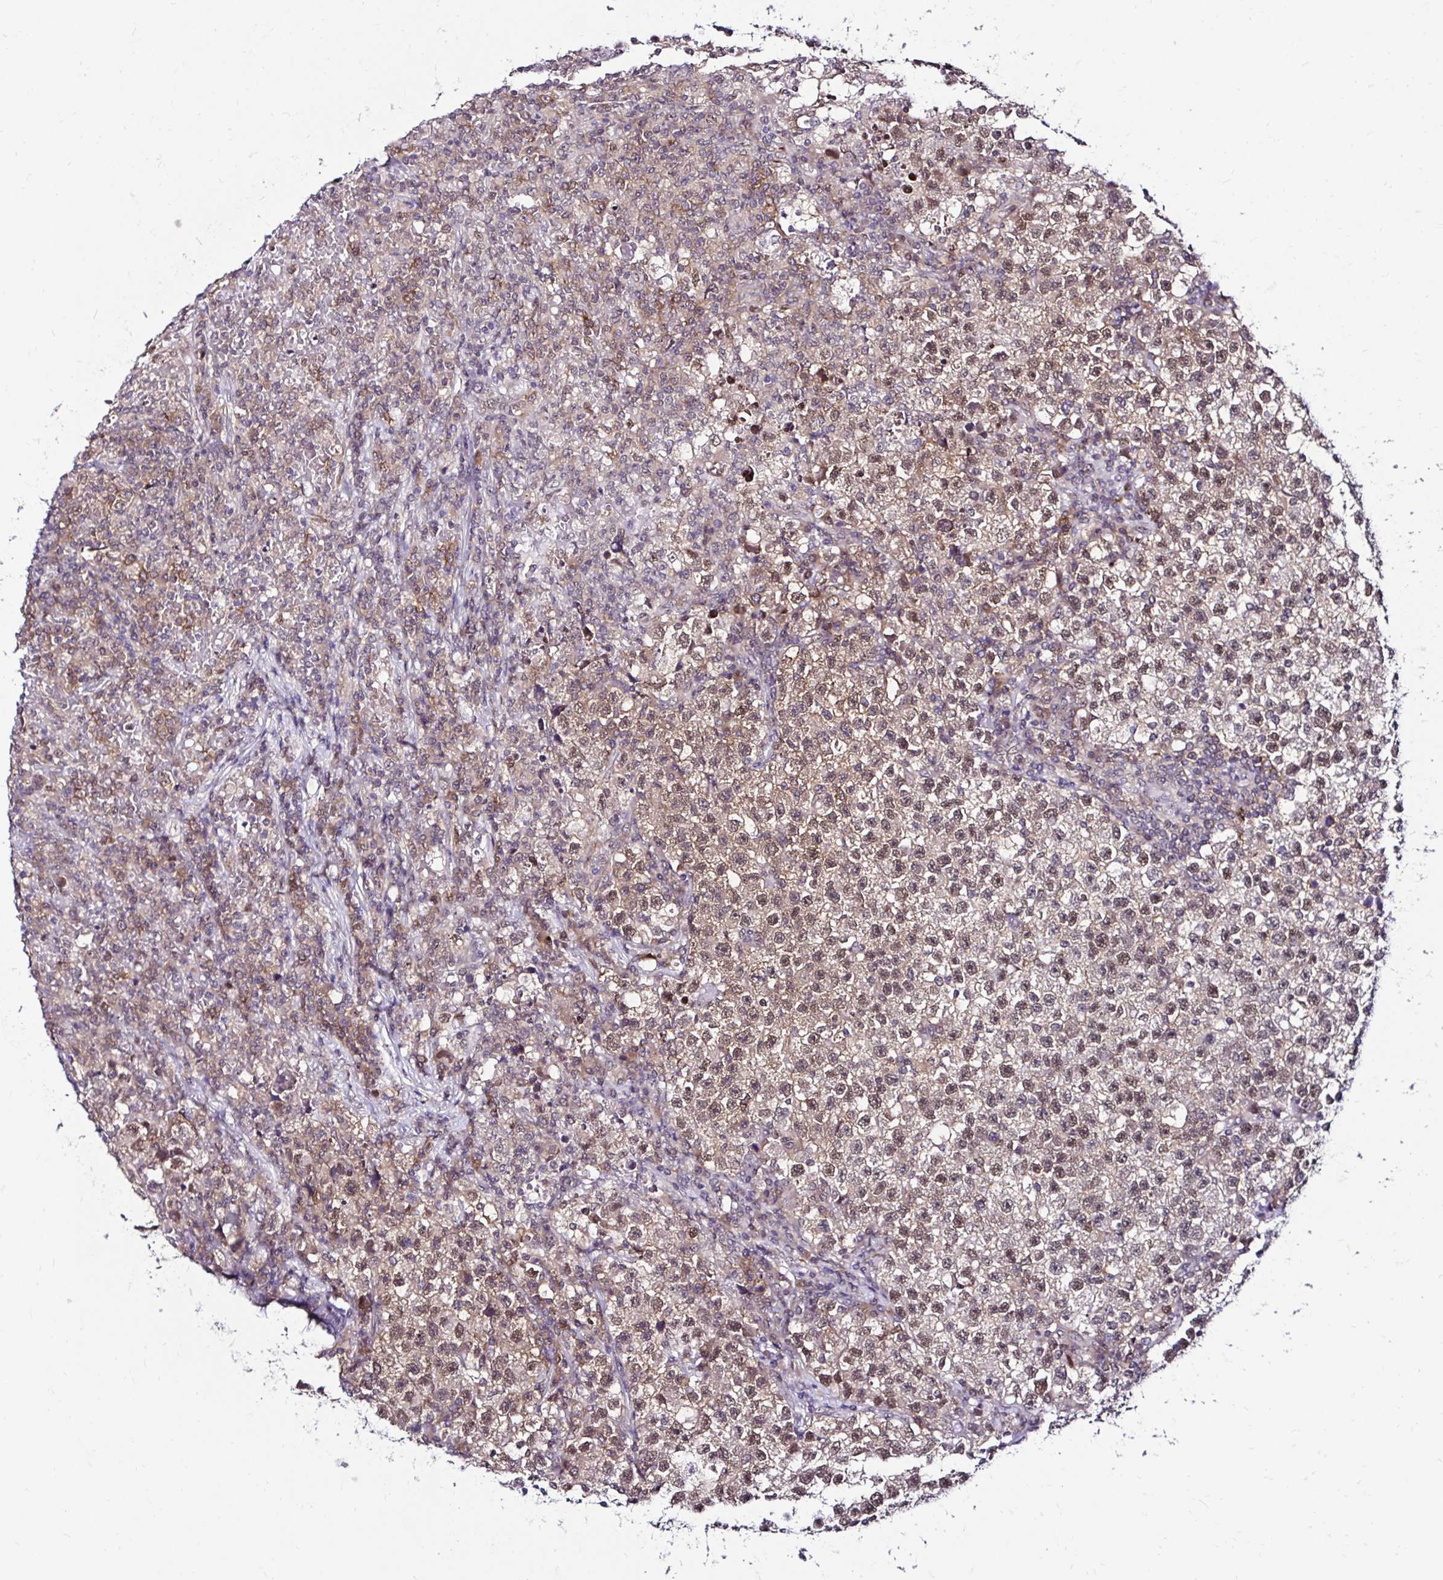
{"staining": {"intensity": "moderate", "quantity": ">75%", "location": "cytoplasmic/membranous,nuclear"}, "tissue": "testis cancer", "cell_type": "Tumor cells", "image_type": "cancer", "snomed": [{"axis": "morphology", "description": "Seminoma, NOS"}, {"axis": "topography", "description": "Testis"}], "caption": "A brown stain shows moderate cytoplasmic/membranous and nuclear positivity of a protein in human testis cancer tumor cells. Using DAB (3,3'-diaminobenzidine) (brown) and hematoxylin (blue) stains, captured at high magnification using brightfield microscopy.", "gene": "PSMD3", "patient": {"sex": "male", "age": 22}}